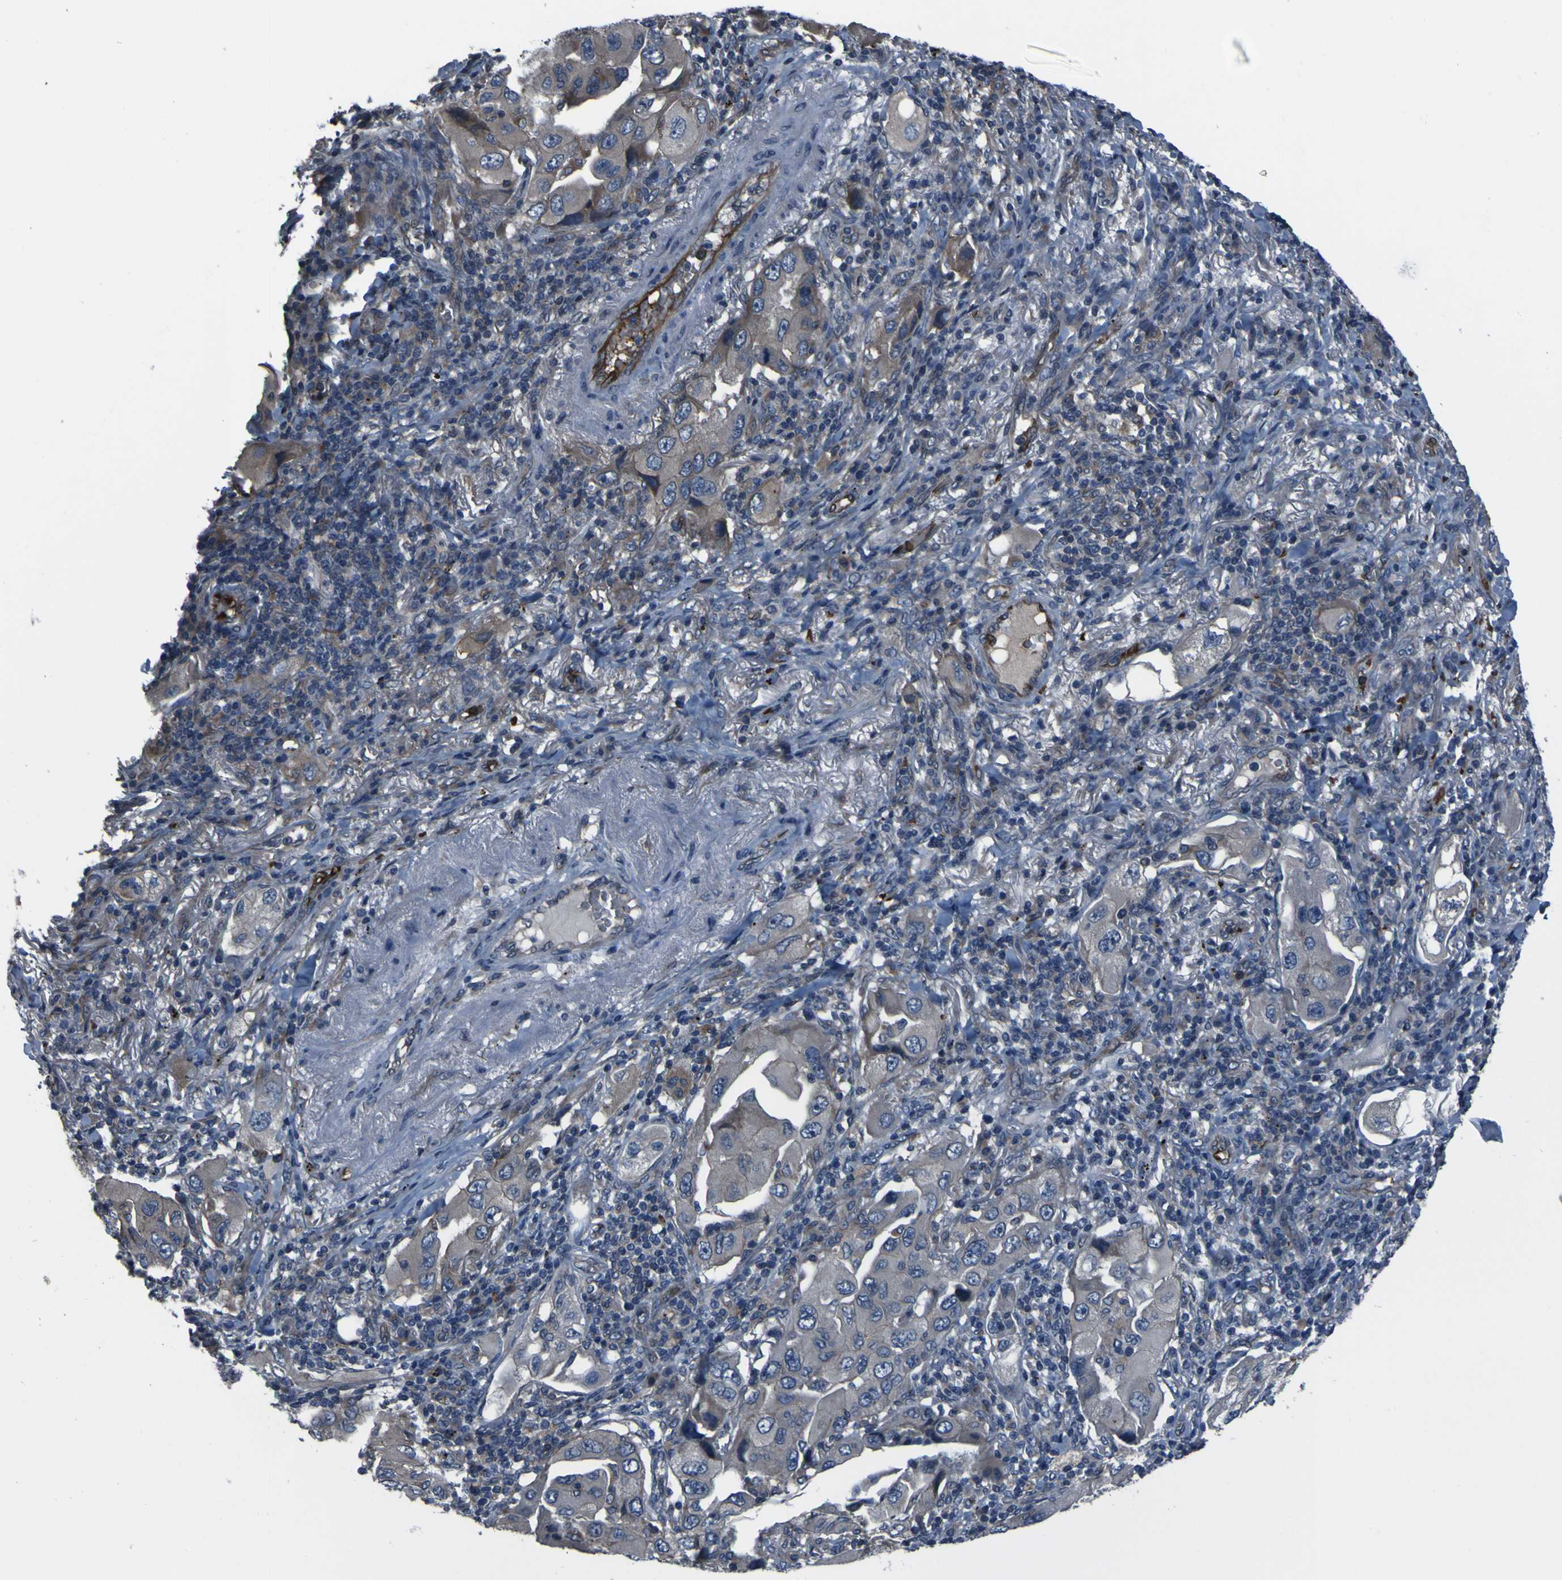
{"staining": {"intensity": "weak", "quantity": "25%-75%", "location": "cytoplasmic/membranous"}, "tissue": "lung cancer", "cell_type": "Tumor cells", "image_type": "cancer", "snomed": [{"axis": "morphology", "description": "Adenocarcinoma, NOS"}, {"axis": "topography", "description": "Lung"}], "caption": "Immunohistochemical staining of human adenocarcinoma (lung) shows low levels of weak cytoplasmic/membranous protein expression in approximately 25%-75% of tumor cells.", "gene": "GRAMD1A", "patient": {"sex": "female", "age": 65}}